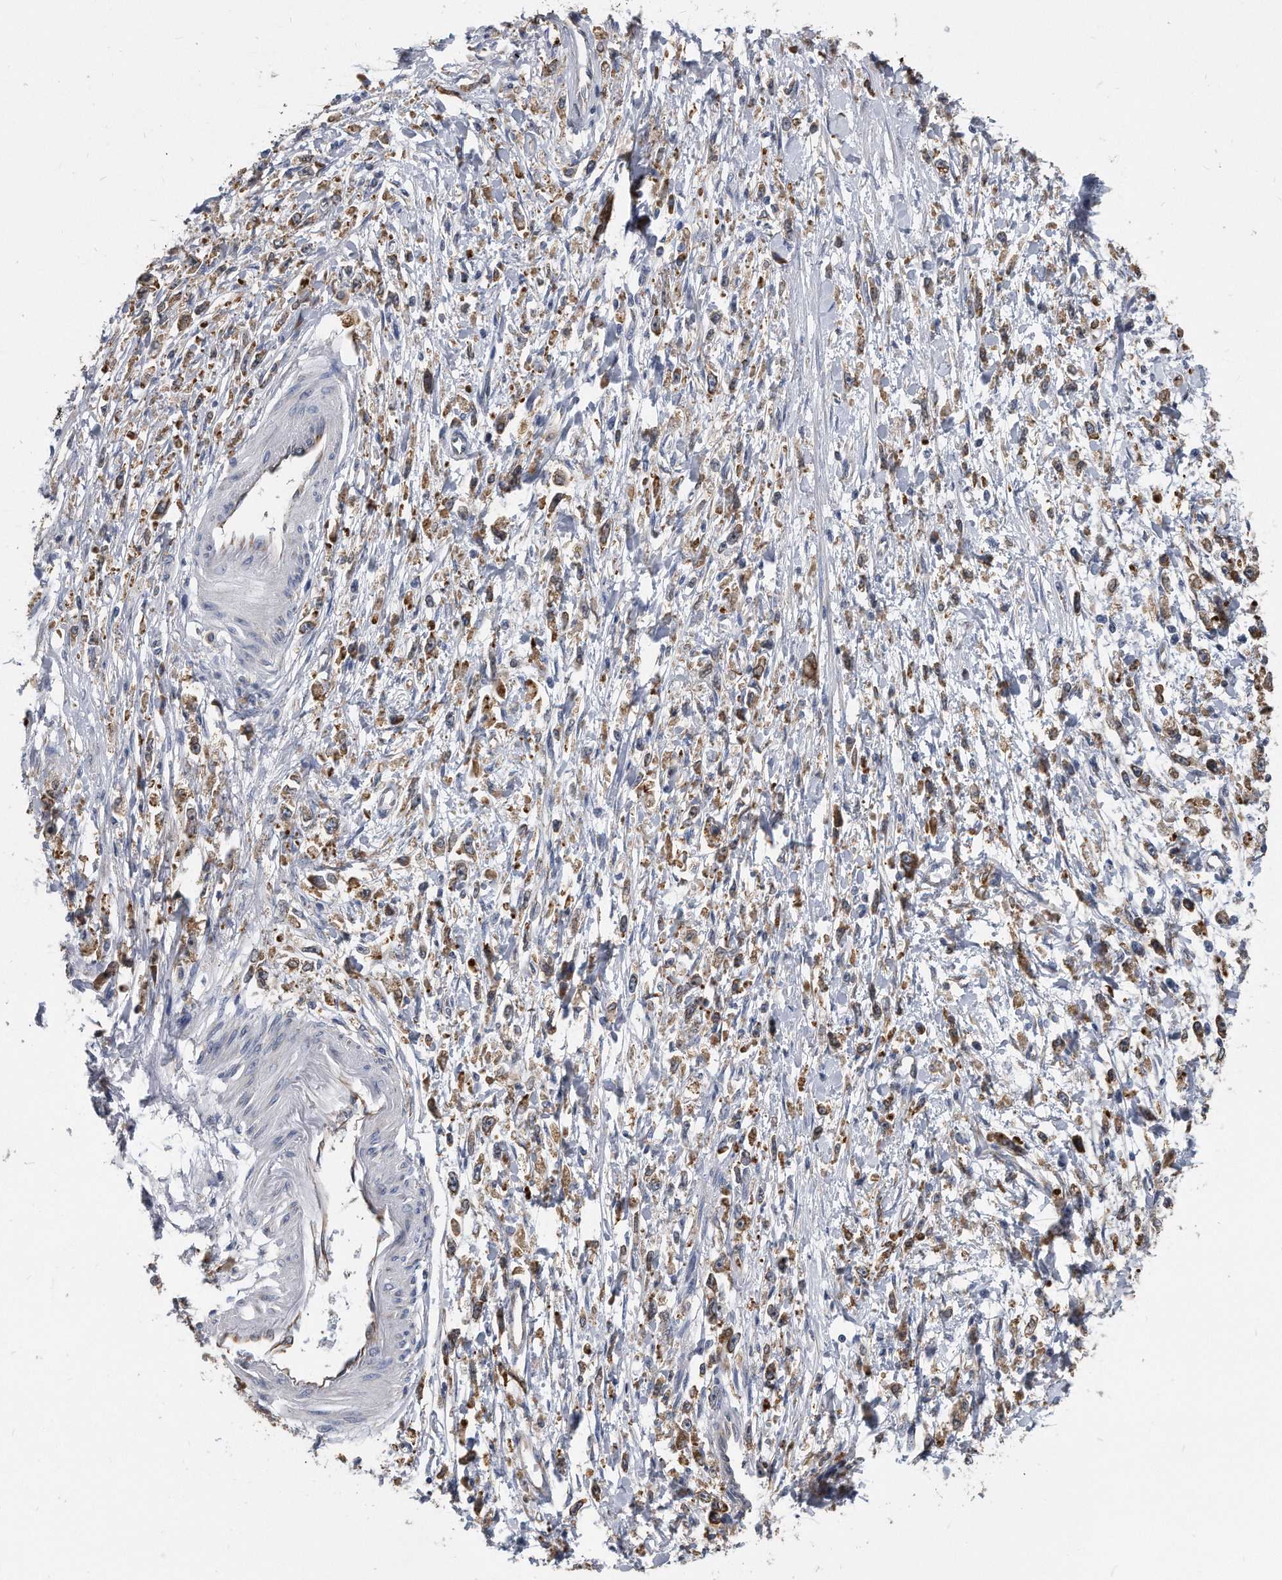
{"staining": {"intensity": "moderate", "quantity": ">75%", "location": "cytoplasmic/membranous"}, "tissue": "stomach cancer", "cell_type": "Tumor cells", "image_type": "cancer", "snomed": [{"axis": "morphology", "description": "Adenocarcinoma, NOS"}, {"axis": "topography", "description": "Stomach"}], "caption": "Stomach cancer was stained to show a protein in brown. There is medium levels of moderate cytoplasmic/membranous expression in about >75% of tumor cells.", "gene": "CCDC47", "patient": {"sex": "female", "age": 59}}